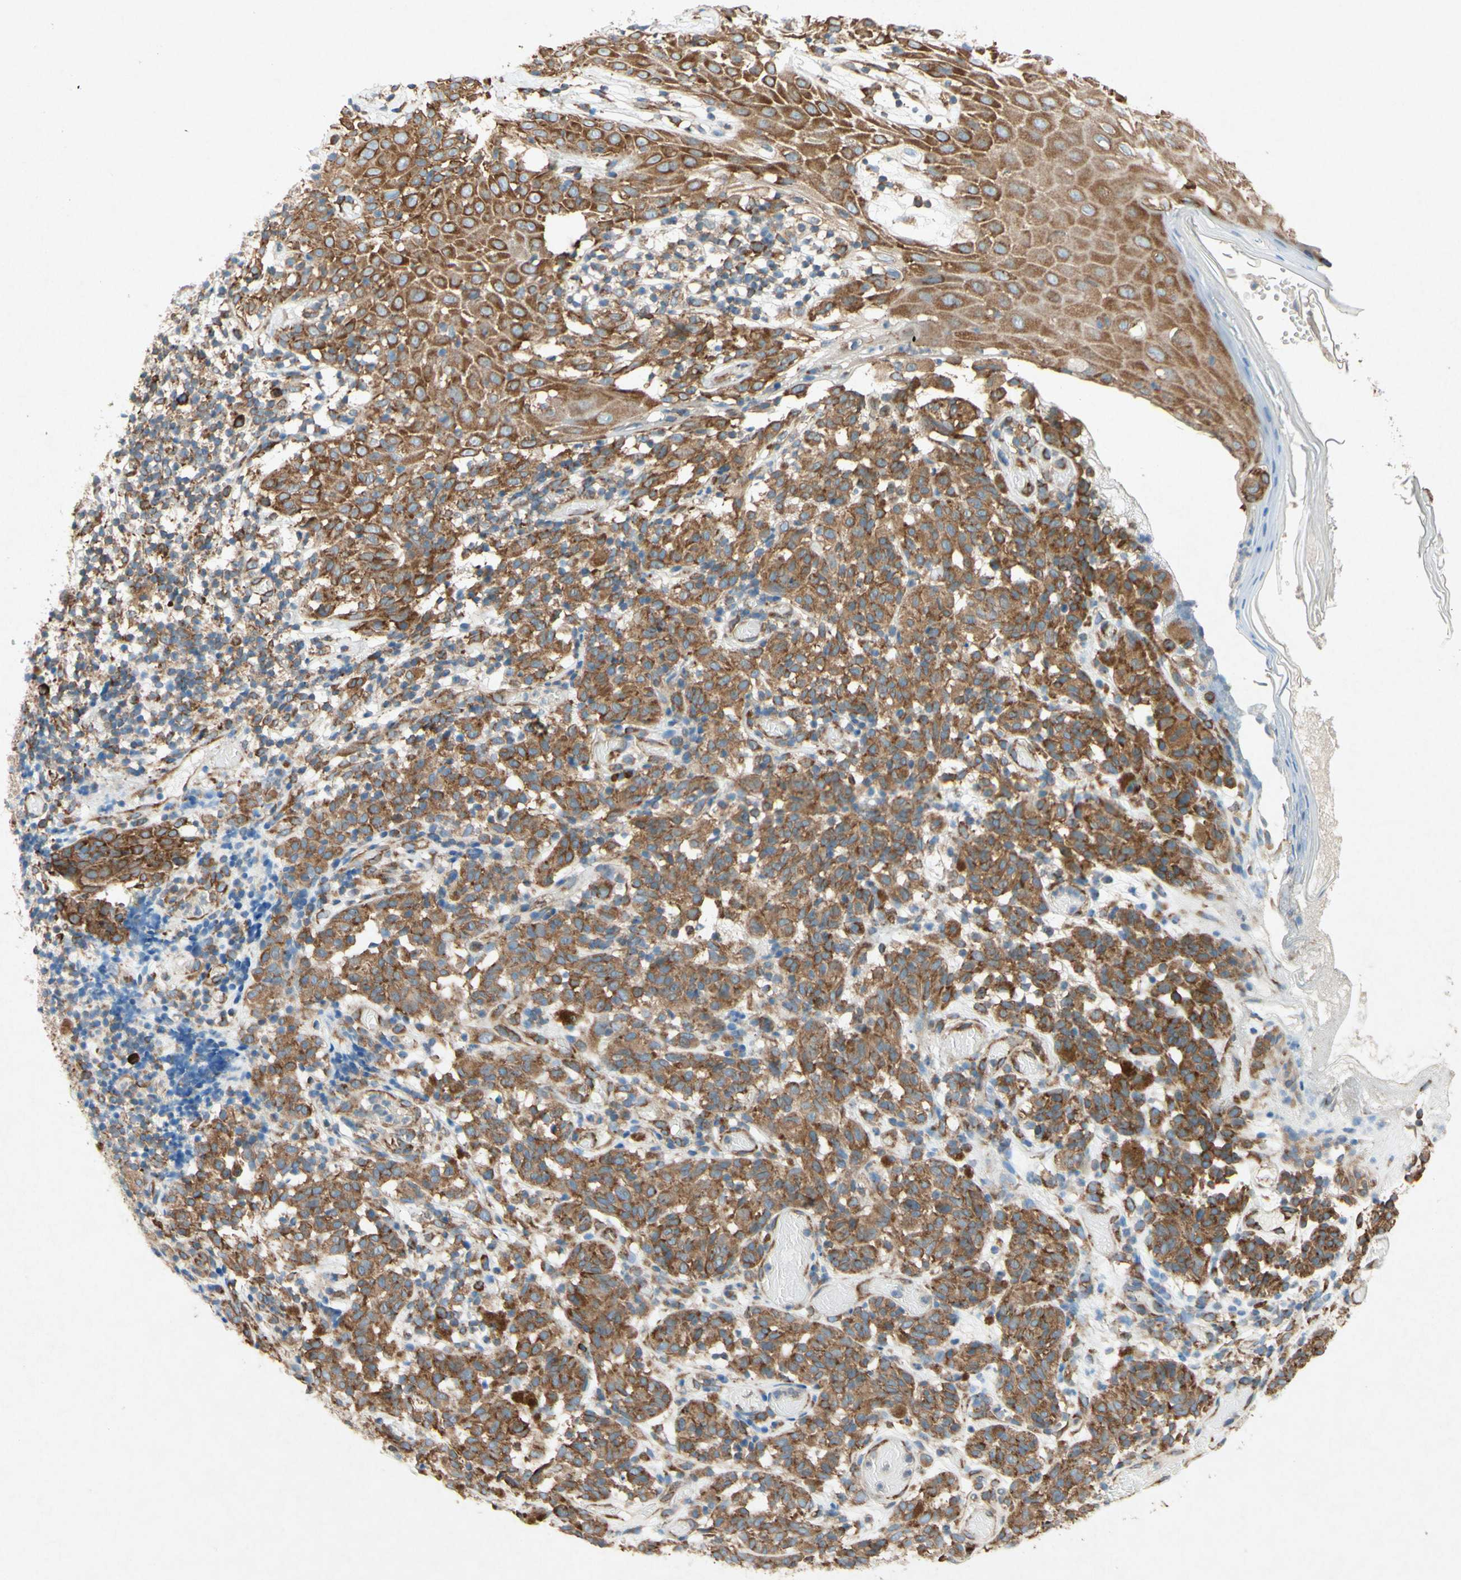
{"staining": {"intensity": "moderate", "quantity": ">75%", "location": "cytoplasmic/membranous"}, "tissue": "melanoma", "cell_type": "Tumor cells", "image_type": "cancer", "snomed": [{"axis": "morphology", "description": "Malignant melanoma, NOS"}, {"axis": "topography", "description": "Skin"}], "caption": "The photomicrograph exhibits staining of melanoma, revealing moderate cytoplasmic/membranous protein positivity (brown color) within tumor cells.", "gene": "PABPC1", "patient": {"sex": "female", "age": 46}}